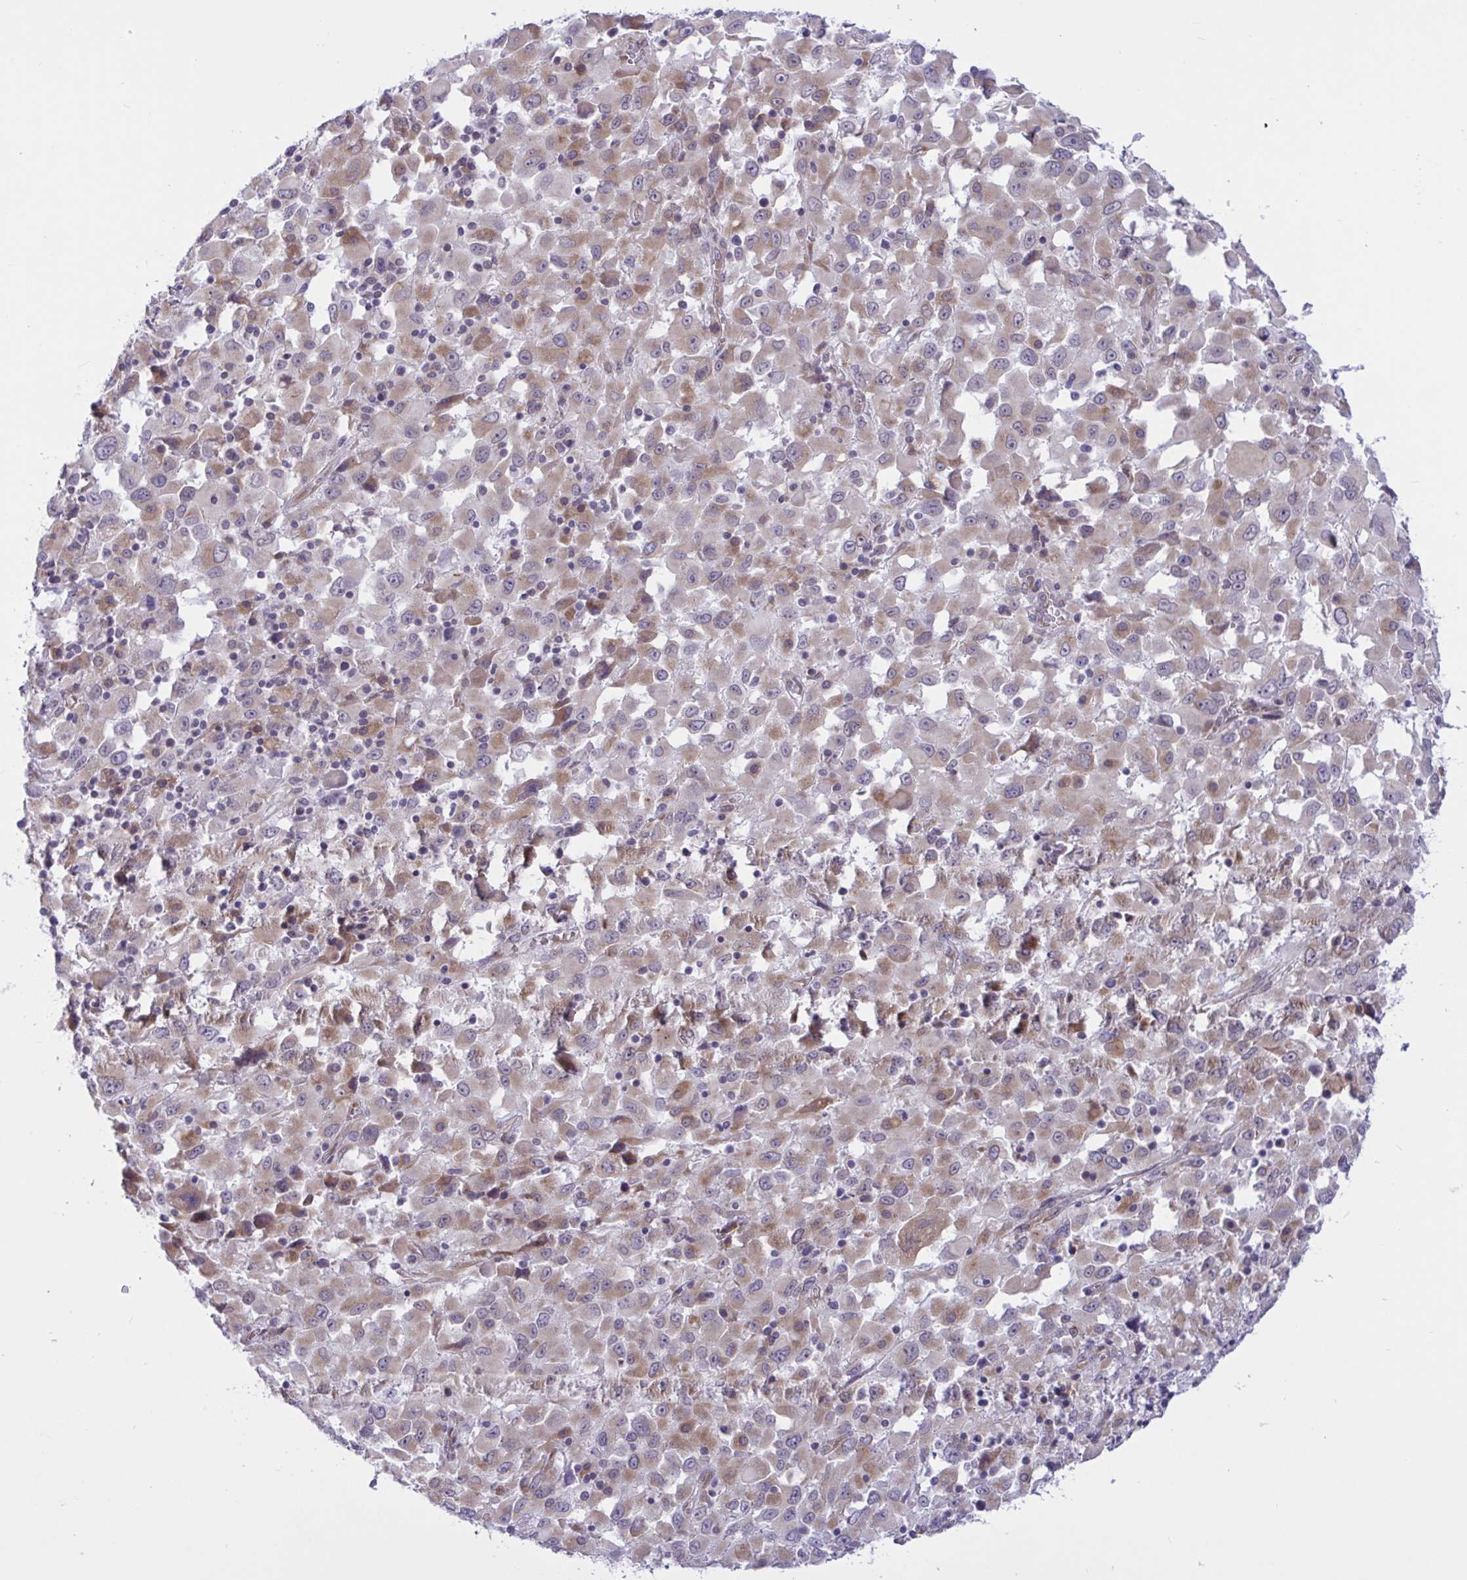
{"staining": {"intensity": "weak", "quantity": ">75%", "location": "cytoplasmic/membranous"}, "tissue": "melanoma", "cell_type": "Tumor cells", "image_type": "cancer", "snomed": [{"axis": "morphology", "description": "Malignant melanoma, Metastatic site"}, {"axis": "topography", "description": "Soft tissue"}], "caption": "An image of malignant melanoma (metastatic site) stained for a protein exhibits weak cytoplasmic/membranous brown staining in tumor cells.", "gene": "CAMLG", "patient": {"sex": "male", "age": 50}}